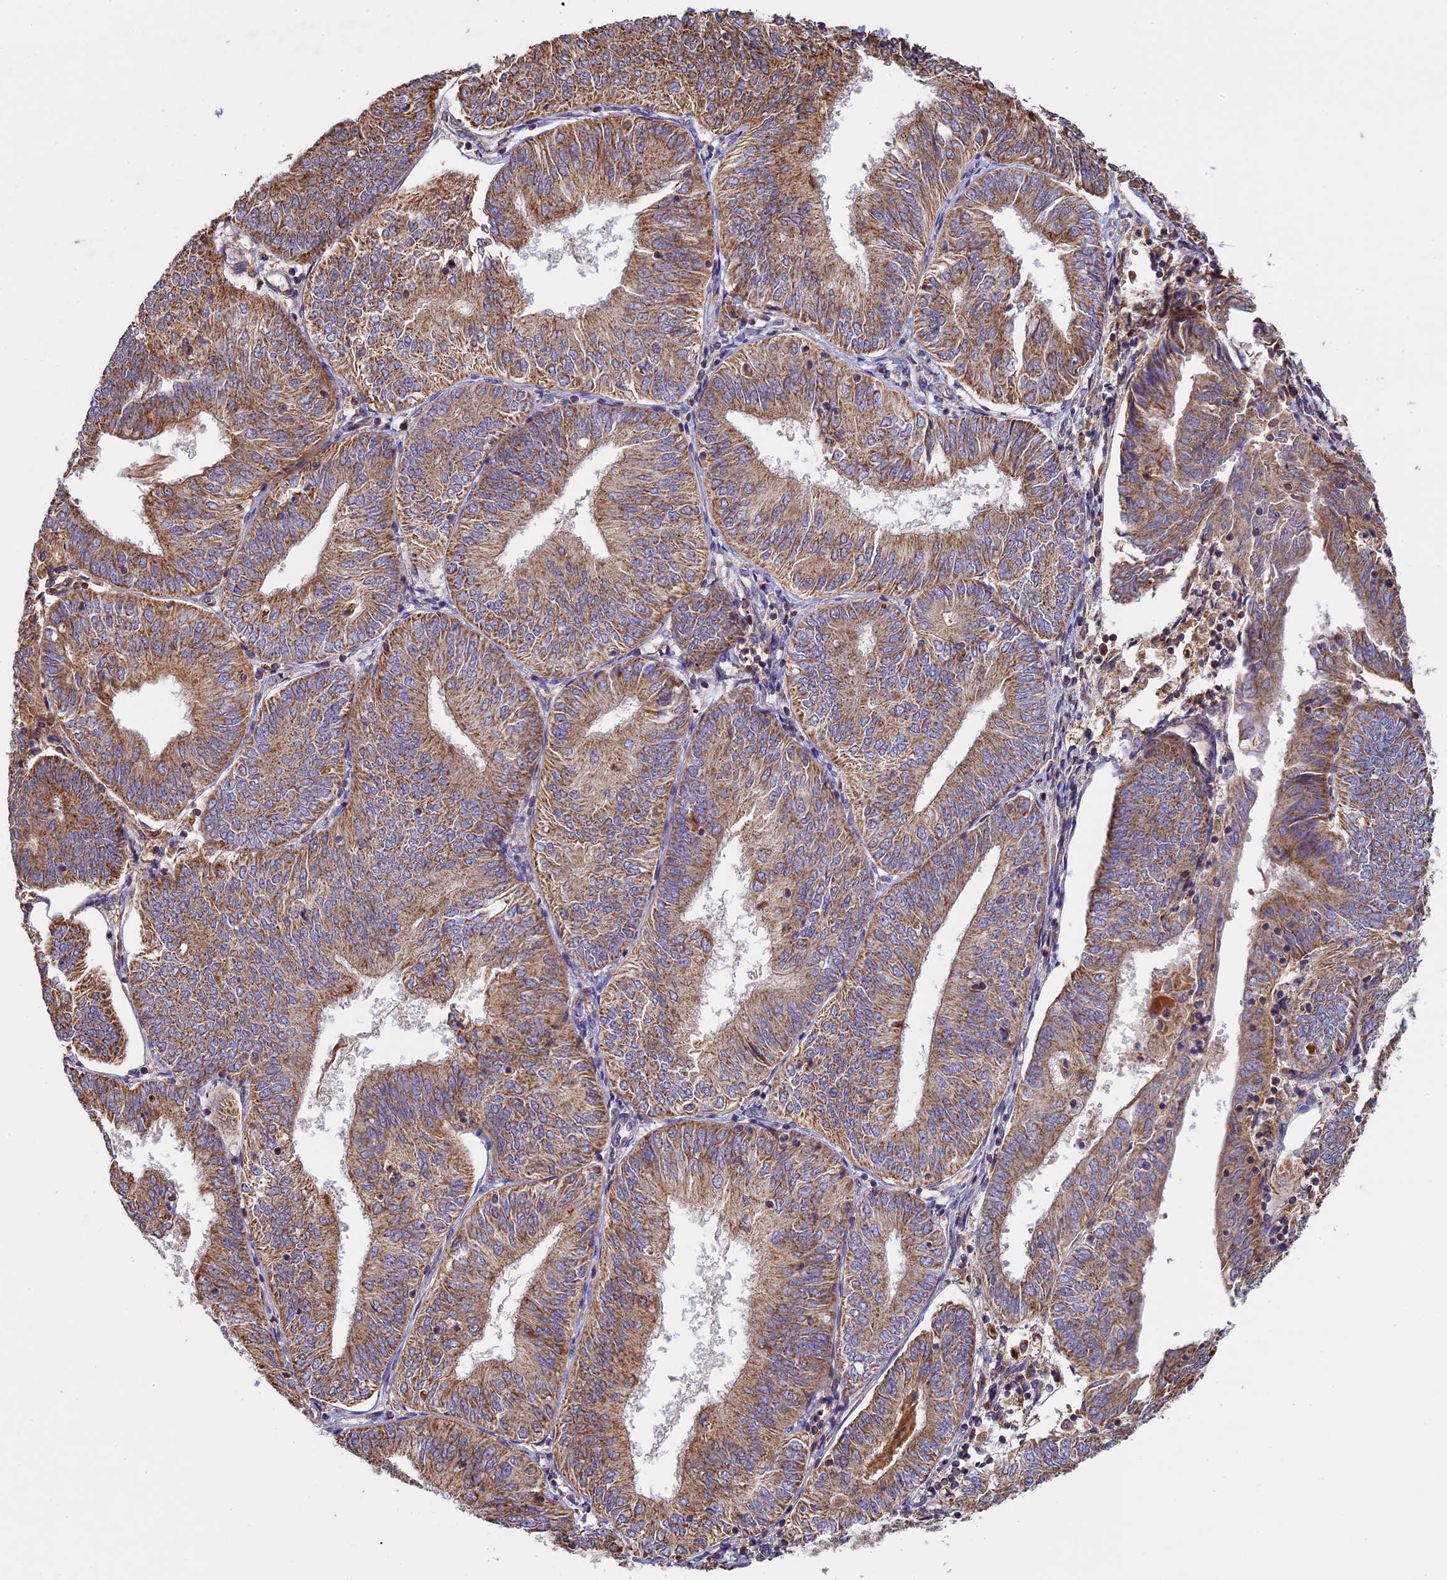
{"staining": {"intensity": "moderate", "quantity": ">75%", "location": "cytoplasmic/membranous"}, "tissue": "endometrial cancer", "cell_type": "Tumor cells", "image_type": "cancer", "snomed": [{"axis": "morphology", "description": "Adenocarcinoma, NOS"}, {"axis": "topography", "description": "Endometrium"}], "caption": "Endometrial cancer stained with immunohistochemistry (IHC) reveals moderate cytoplasmic/membranous expression in approximately >75% of tumor cells.", "gene": "OCEL1", "patient": {"sex": "female", "age": 58}}